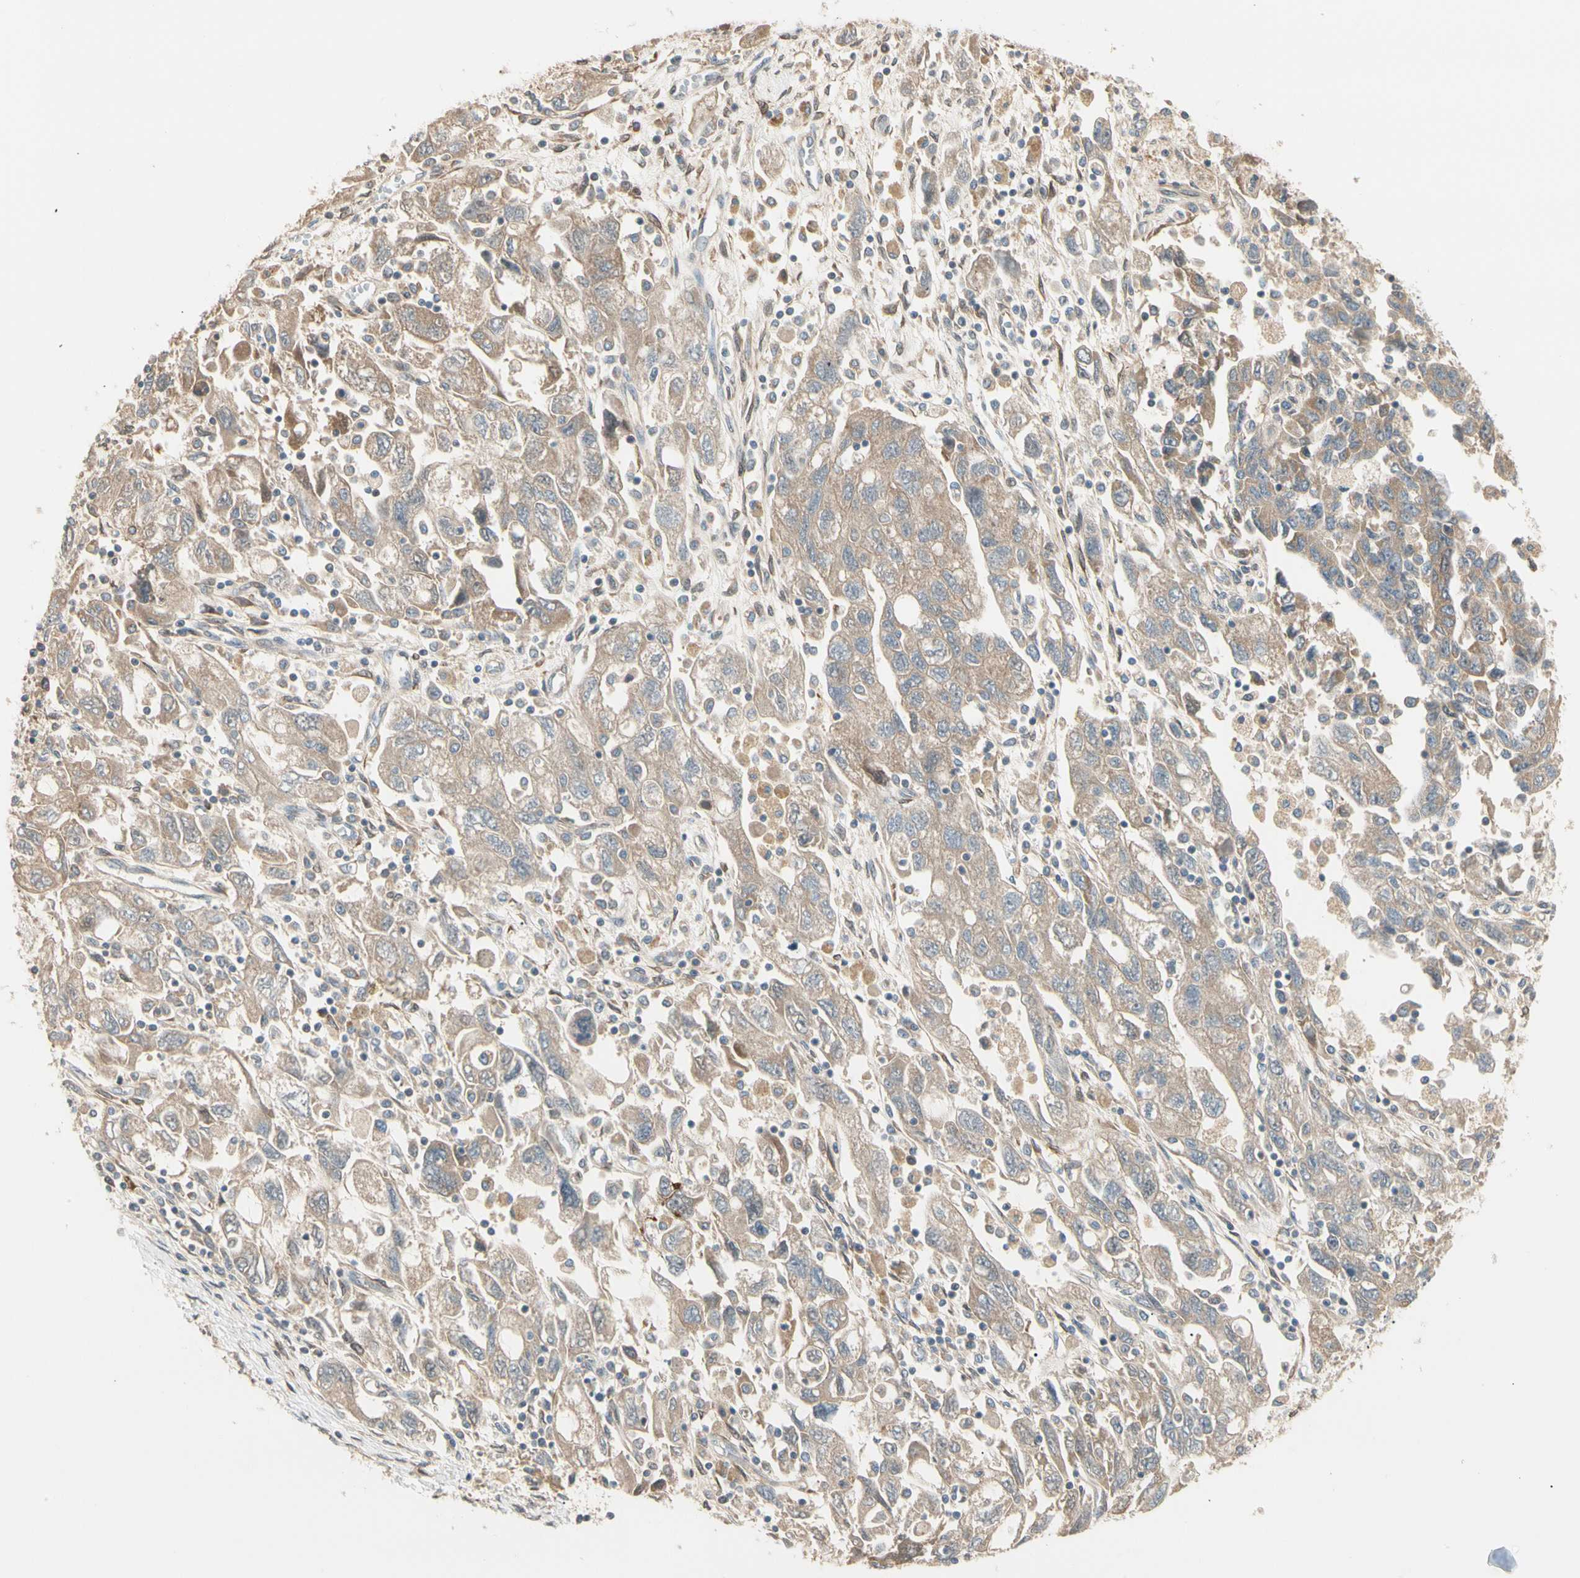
{"staining": {"intensity": "weak", "quantity": ">75%", "location": "cytoplasmic/membranous"}, "tissue": "ovarian cancer", "cell_type": "Tumor cells", "image_type": "cancer", "snomed": [{"axis": "morphology", "description": "Carcinoma, NOS"}, {"axis": "morphology", "description": "Cystadenocarcinoma, serous, NOS"}, {"axis": "topography", "description": "Ovary"}], "caption": "The image shows immunohistochemical staining of serous cystadenocarcinoma (ovarian). There is weak cytoplasmic/membranous staining is appreciated in approximately >75% of tumor cells.", "gene": "IRAG1", "patient": {"sex": "female", "age": 69}}